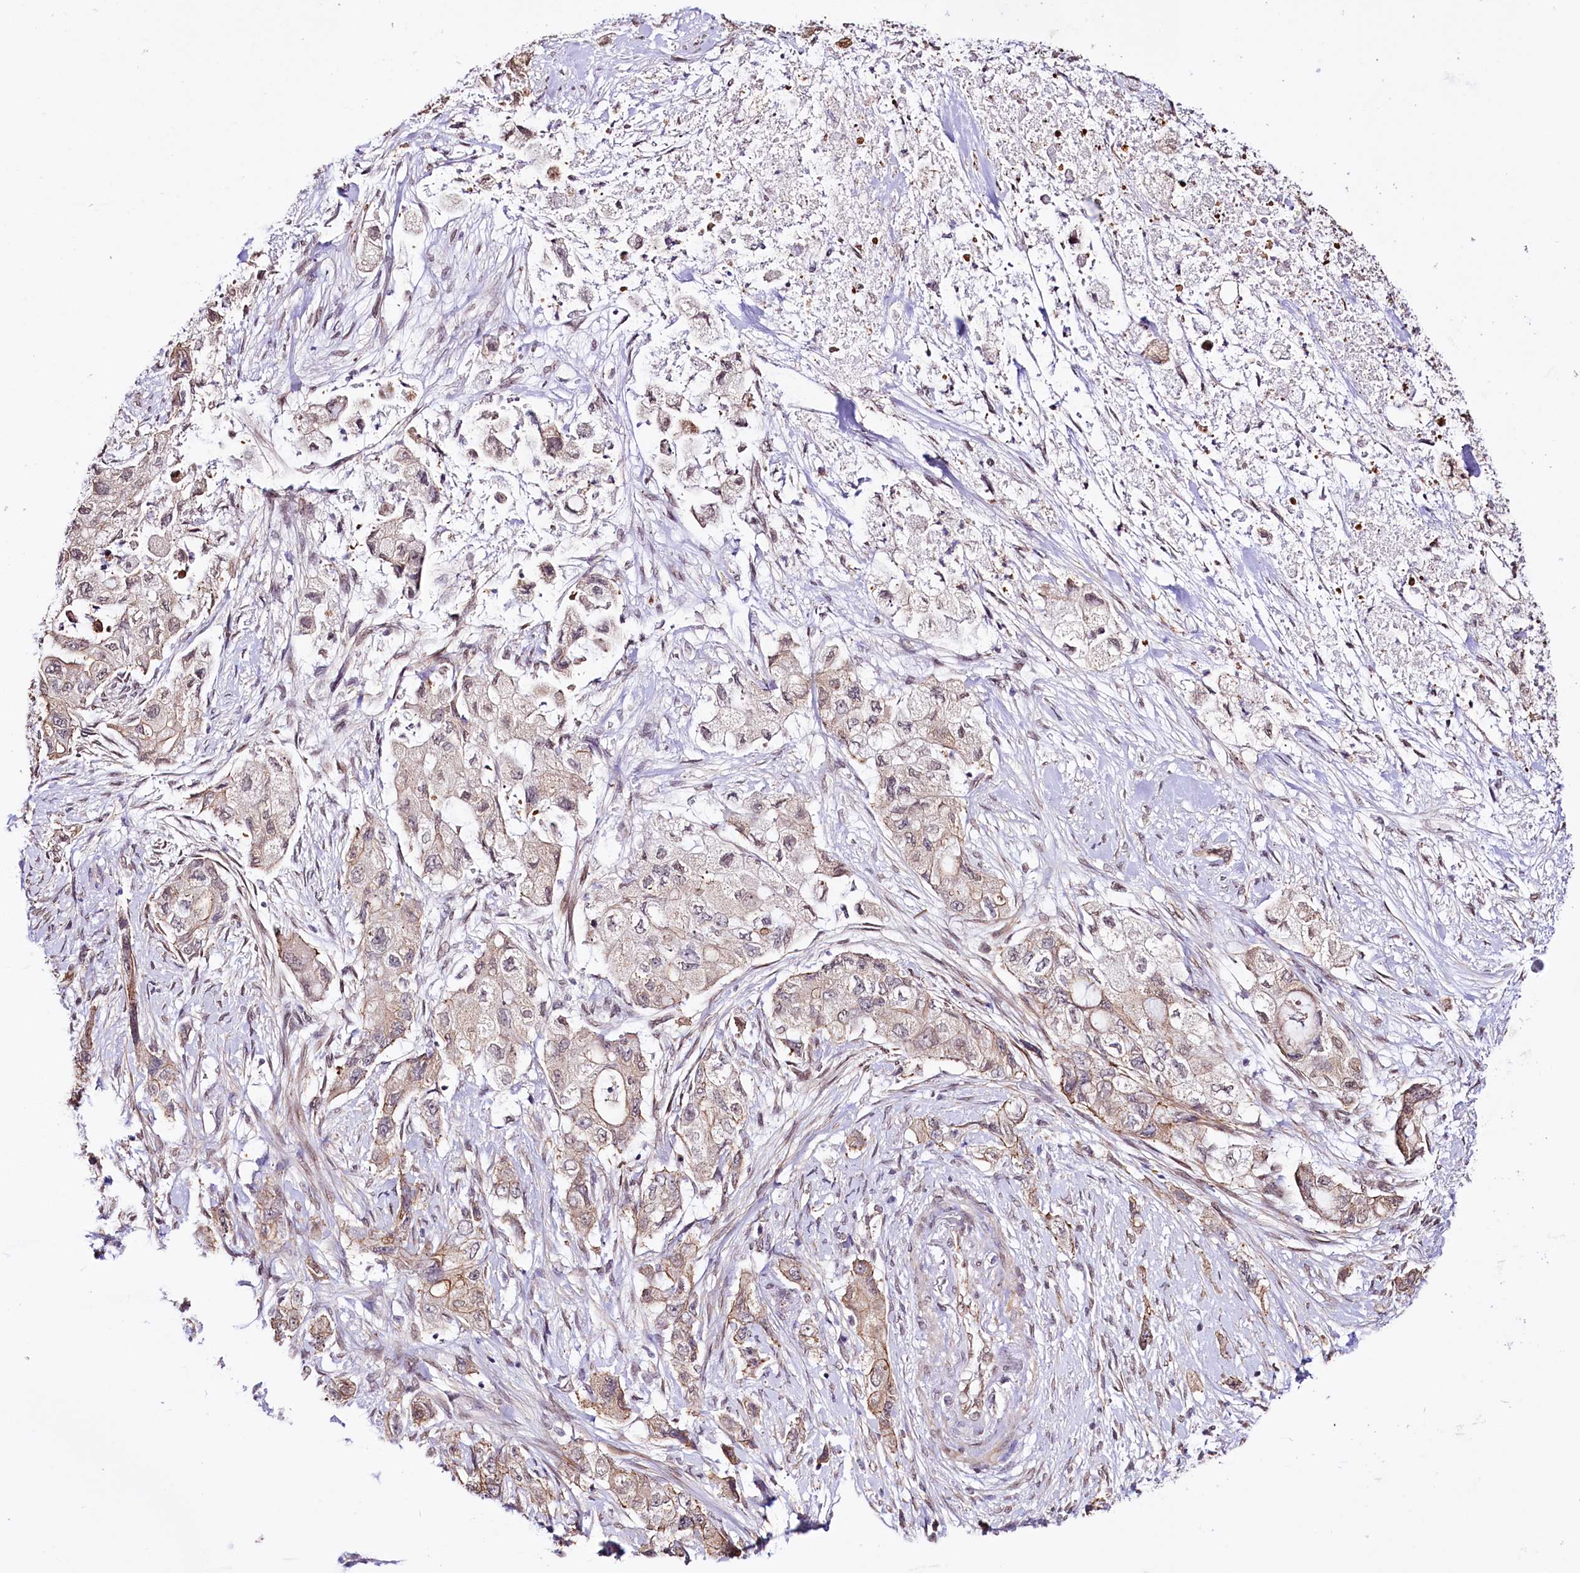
{"staining": {"intensity": "moderate", "quantity": "<25%", "location": "cytoplasmic/membranous"}, "tissue": "pancreatic cancer", "cell_type": "Tumor cells", "image_type": "cancer", "snomed": [{"axis": "morphology", "description": "Adenocarcinoma, NOS"}, {"axis": "topography", "description": "Pancreas"}], "caption": "Tumor cells show moderate cytoplasmic/membranous expression in about <25% of cells in pancreatic cancer (adenocarcinoma). The protein of interest is stained brown, and the nuclei are stained in blue (DAB (3,3'-diaminobenzidine) IHC with brightfield microscopy, high magnification).", "gene": "ST7", "patient": {"sex": "female", "age": 73}}